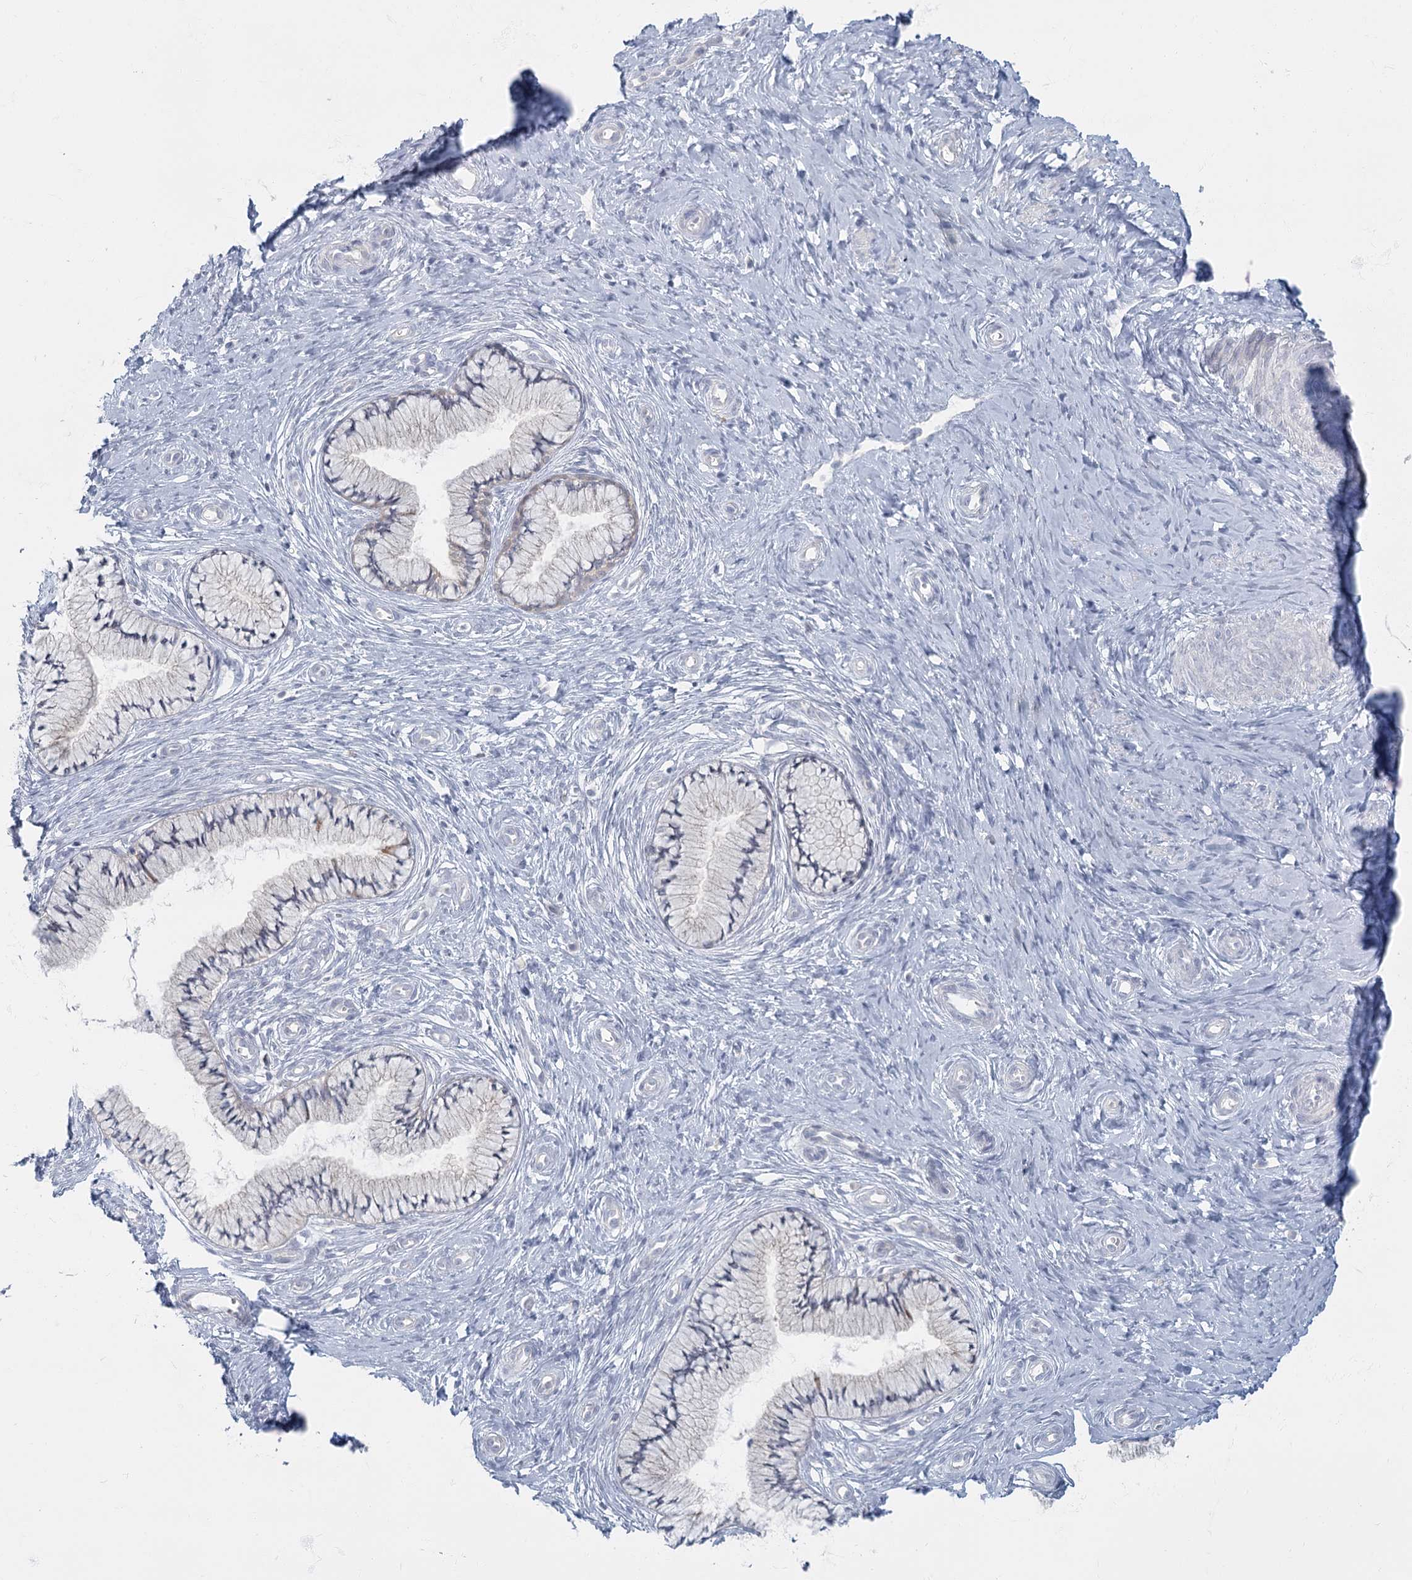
{"staining": {"intensity": "negative", "quantity": "none", "location": "none"}, "tissue": "cervix", "cell_type": "Glandular cells", "image_type": "normal", "snomed": [{"axis": "morphology", "description": "Normal tissue, NOS"}, {"axis": "topography", "description": "Cervix"}], "caption": "High power microscopy photomicrograph of an immunohistochemistry (IHC) histopathology image of unremarkable cervix, revealing no significant staining in glandular cells. (DAB (3,3'-diaminobenzidine) immunohistochemistry, high magnification).", "gene": "FAM110C", "patient": {"sex": "female", "age": 36}}